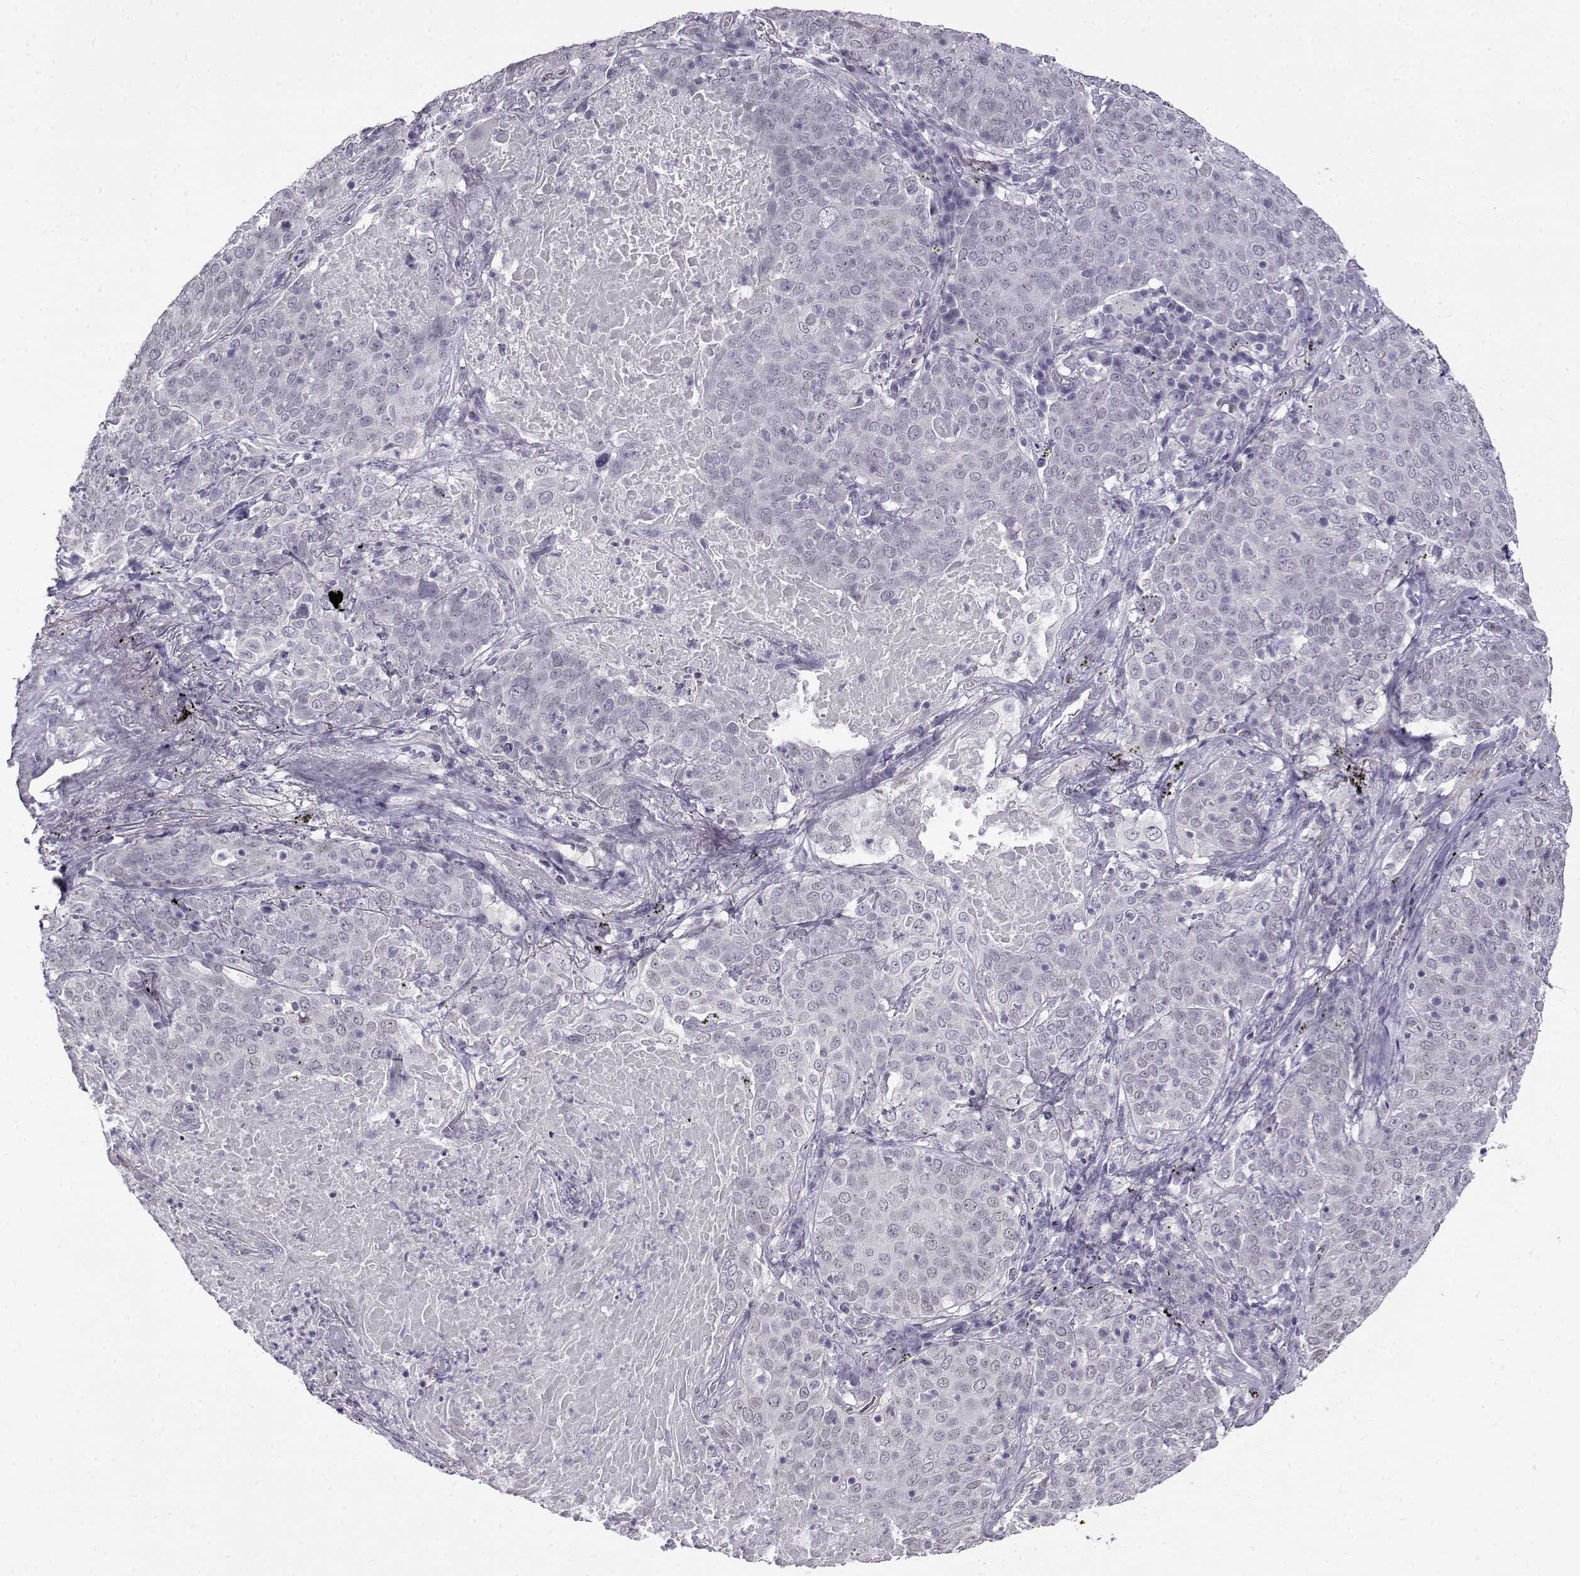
{"staining": {"intensity": "negative", "quantity": "none", "location": "none"}, "tissue": "lung cancer", "cell_type": "Tumor cells", "image_type": "cancer", "snomed": [{"axis": "morphology", "description": "Squamous cell carcinoma, NOS"}, {"axis": "topography", "description": "Lung"}], "caption": "A micrograph of lung cancer (squamous cell carcinoma) stained for a protein shows no brown staining in tumor cells.", "gene": "TEX55", "patient": {"sex": "male", "age": 82}}